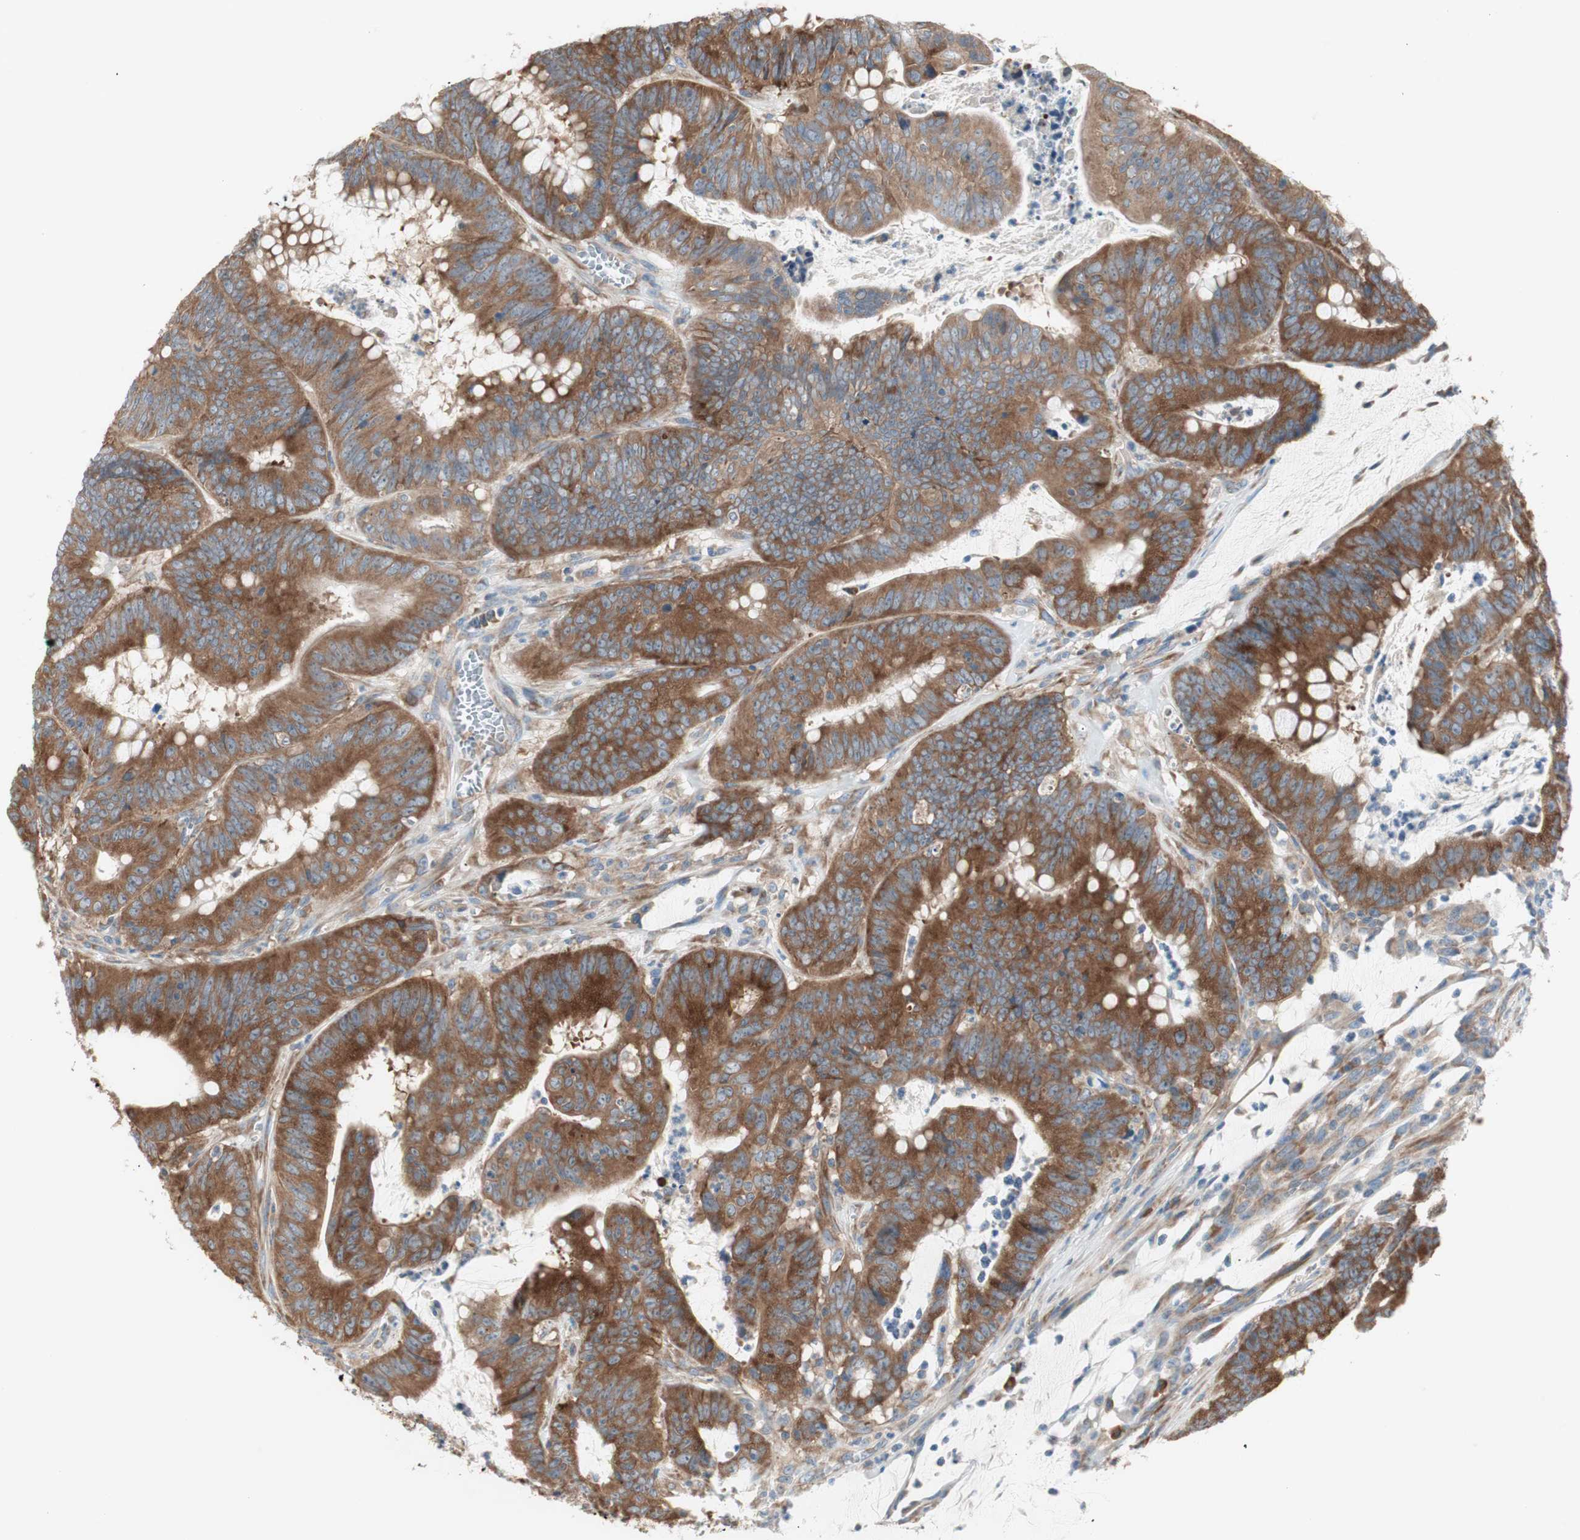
{"staining": {"intensity": "strong", "quantity": ">75%", "location": "cytoplasmic/membranous"}, "tissue": "colorectal cancer", "cell_type": "Tumor cells", "image_type": "cancer", "snomed": [{"axis": "morphology", "description": "Adenocarcinoma, NOS"}, {"axis": "topography", "description": "Colon"}], "caption": "Immunohistochemistry (DAB (3,3'-diaminobenzidine)) staining of human colorectal cancer (adenocarcinoma) exhibits strong cytoplasmic/membranous protein staining in about >75% of tumor cells. (DAB (3,3'-diaminobenzidine) IHC, brown staining for protein, blue staining for nuclei).", "gene": "RPL23", "patient": {"sex": "male", "age": 45}}